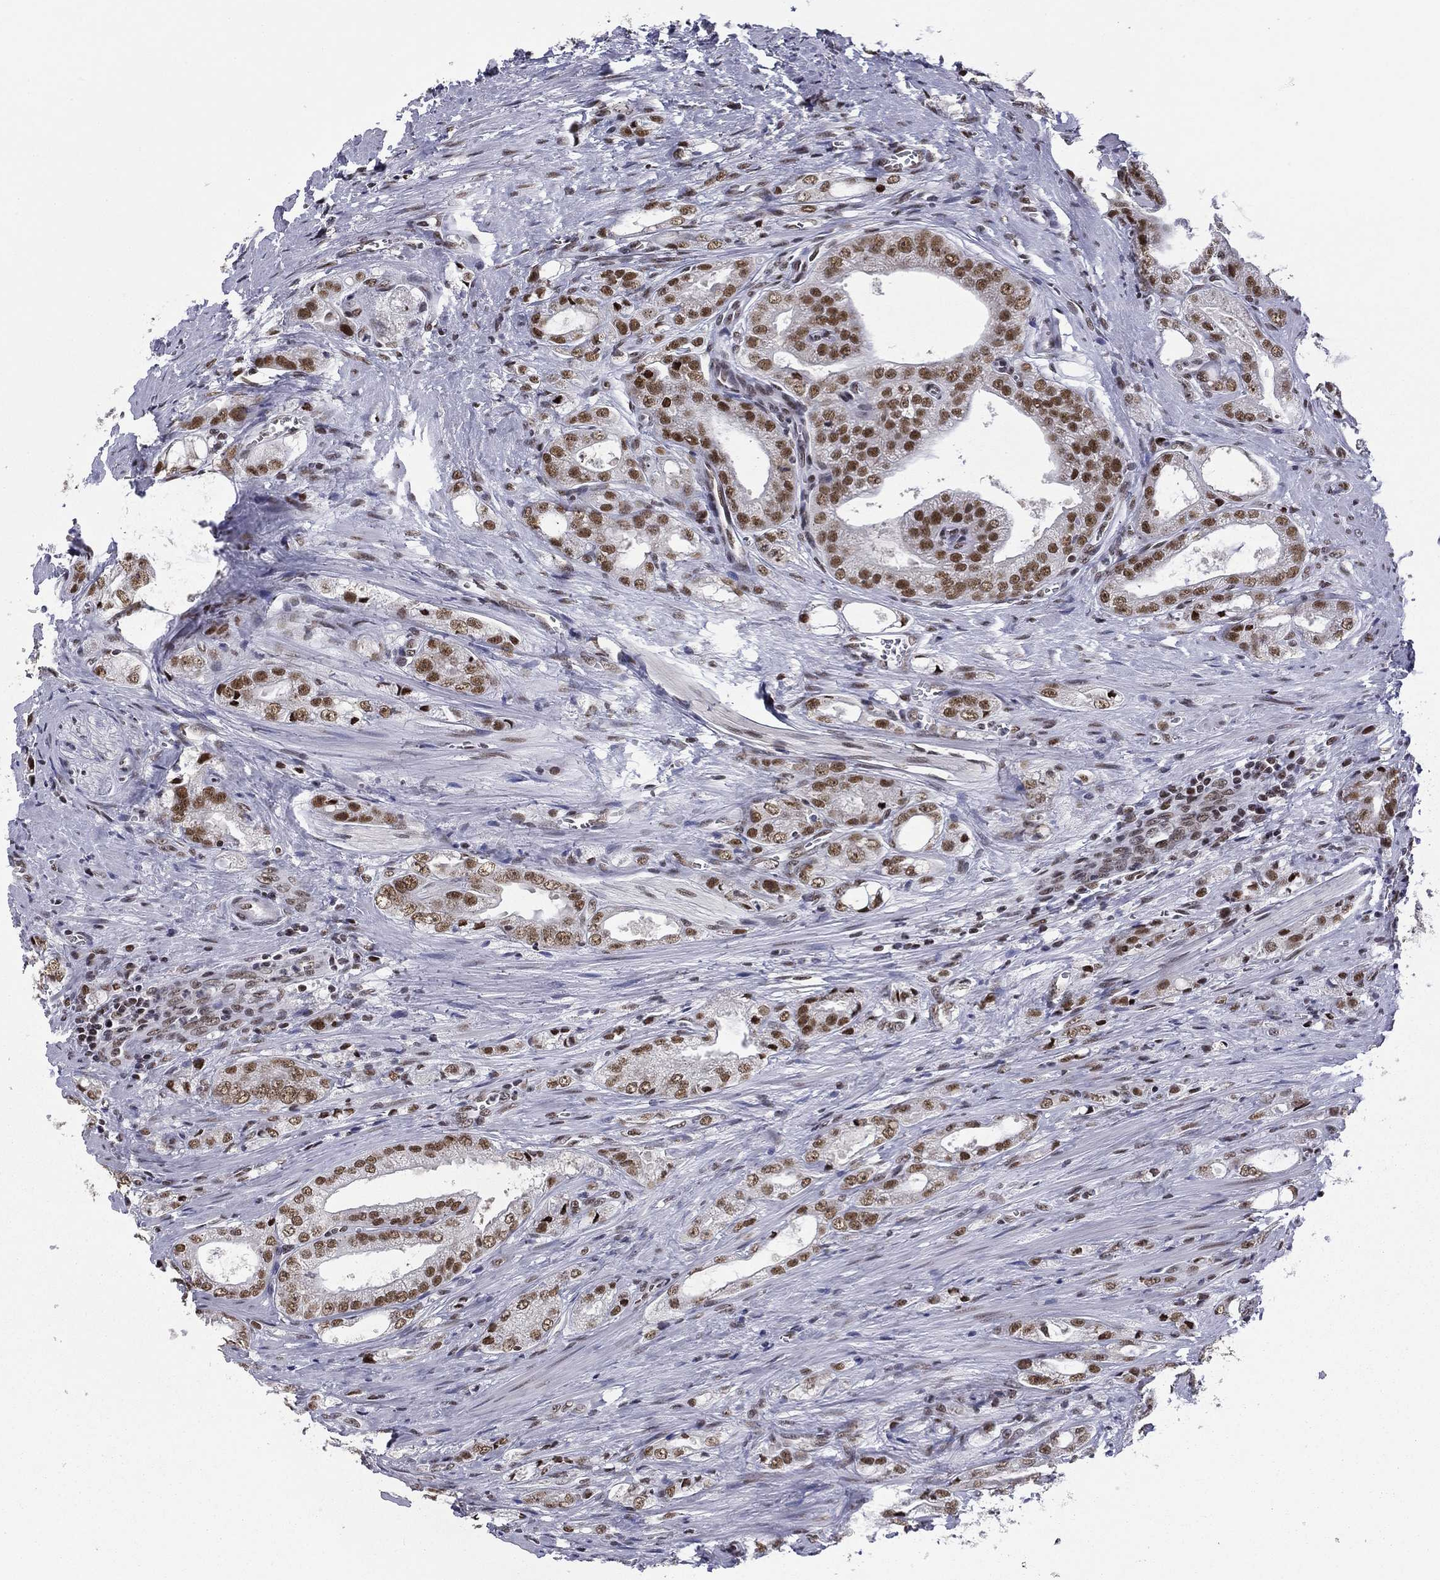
{"staining": {"intensity": "weak", "quantity": "25%-75%", "location": "nuclear"}, "tissue": "prostate cancer", "cell_type": "Tumor cells", "image_type": "cancer", "snomed": [{"axis": "morphology", "description": "Adenocarcinoma, NOS"}, {"axis": "morphology", "description": "Adenocarcinoma, High grade"}, {"axis": "topography", "description": "Prostate"}], "caption": "A photomicrograph of human prostate cancer stained for a protein shows weak nuclear brown staining in tumor cells.", "gene": "ETV5", "patient": {"sex": "male", "age": 70}}